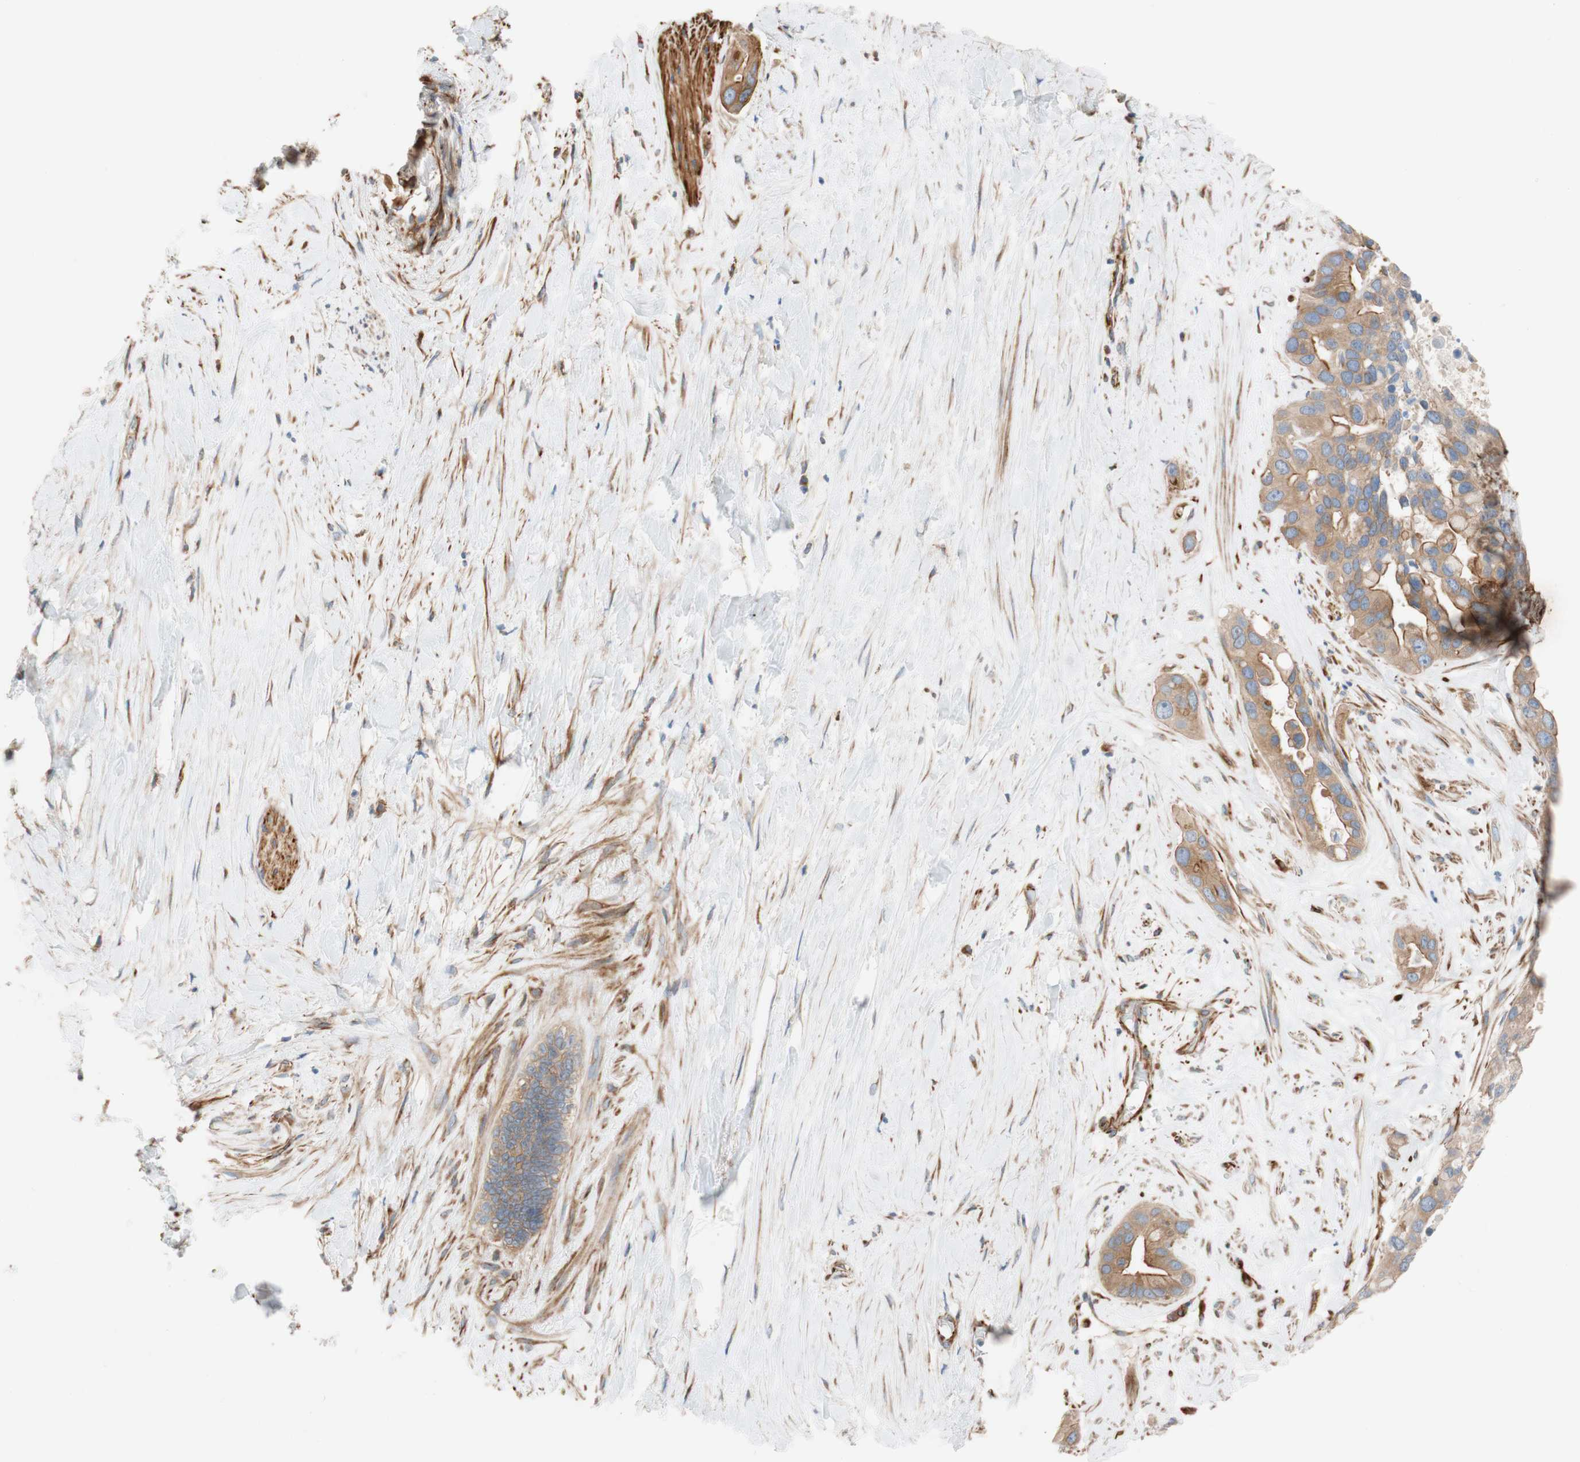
{"staining": {"intensity": "moderate", "quantity": ">75%", "location": "cytoplasmic/membranous"}, "tissue": "liver cancer", "cell_type": "Tumor cells", "image_type": "cancer", "snomed": [{"axis": "morphology", "description": "Cholangiocarcinoma"}, {"axis": "topography", "description": "Liver"}], "caption": "Liver cancer (cholangiocarcinoma) stained with a protein marker shows moderate staining in tumor cells.", "gene": "C1orf43", "patient": {"sex": "female", "age": 65}}